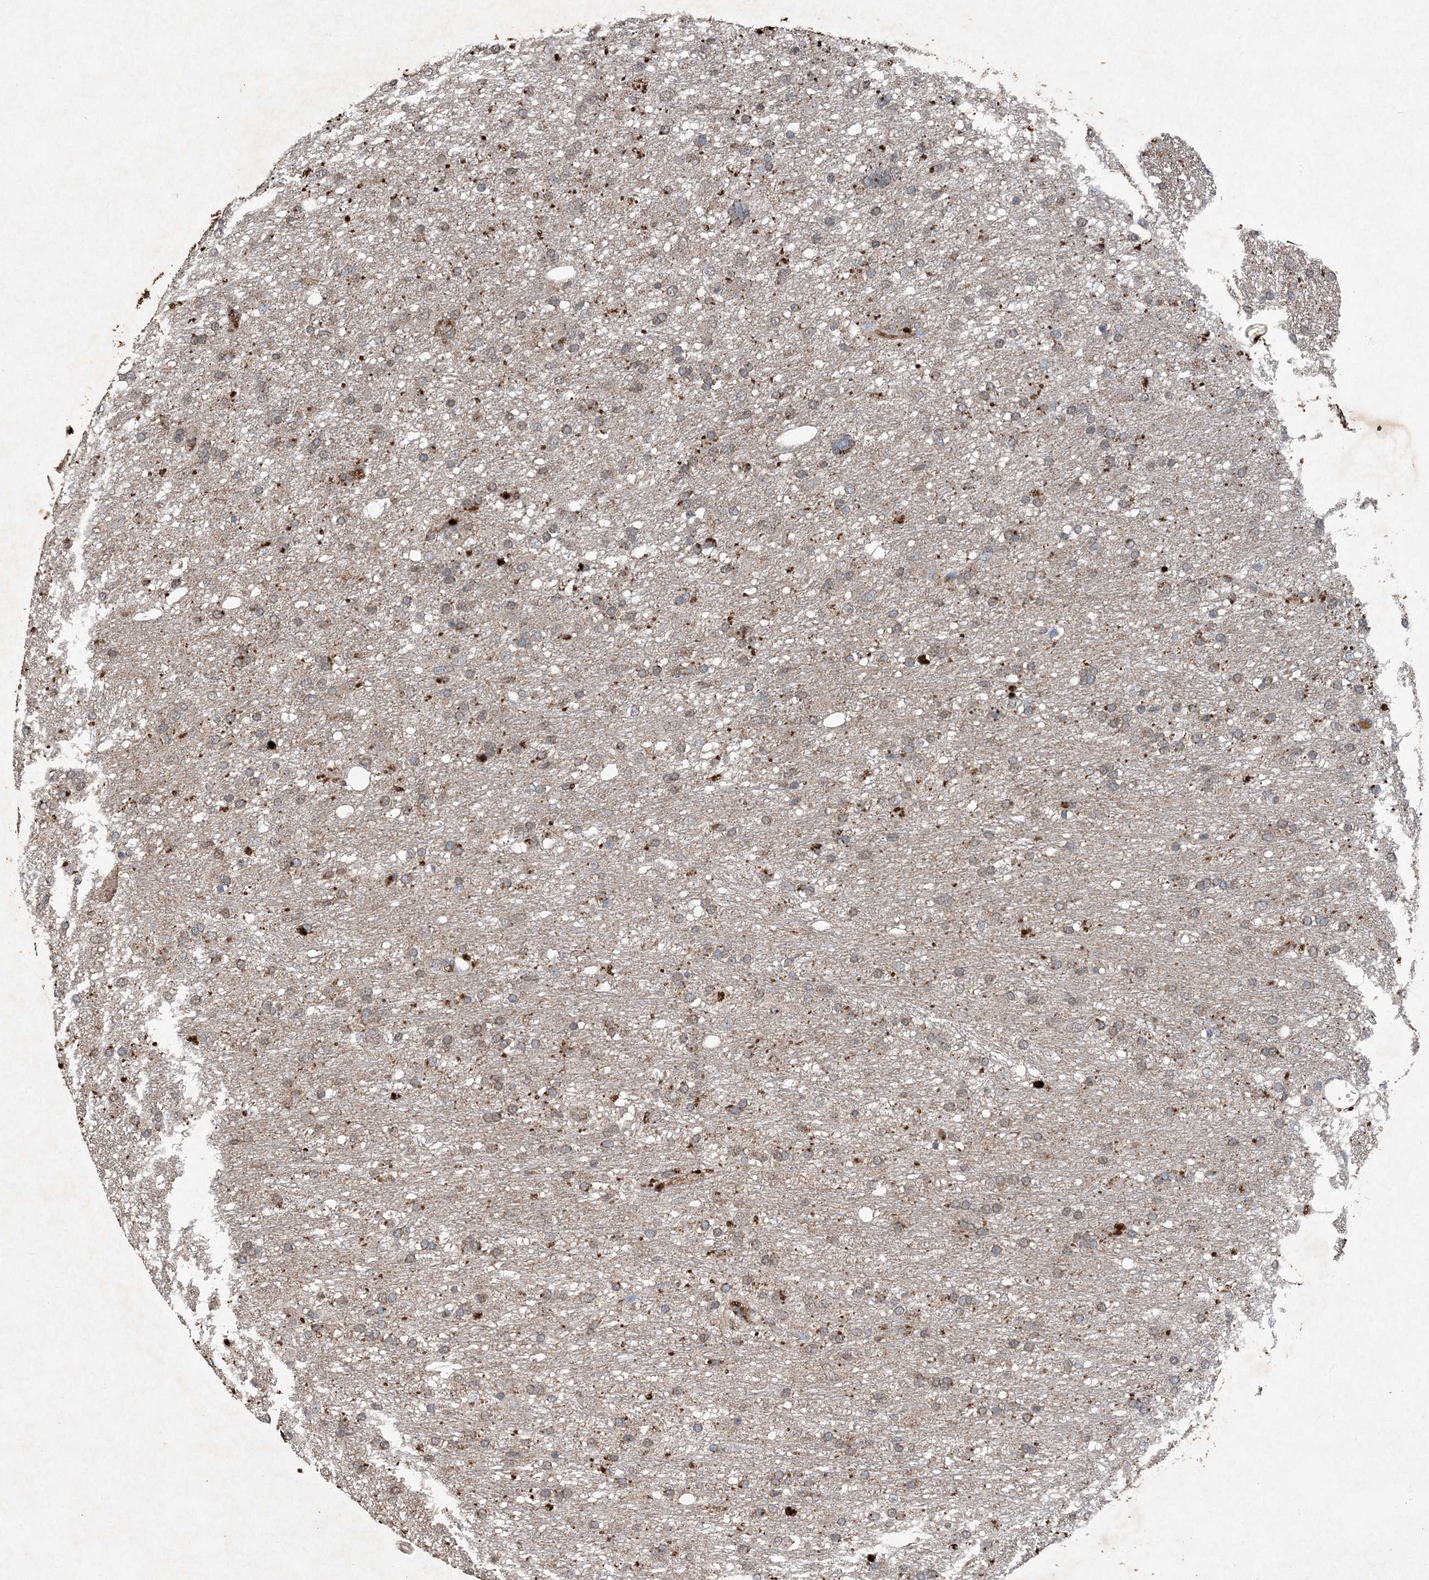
{"staining": {"intensity": "weak", "quantity": "<25%", "location": "cytoplasmic/membranous"}, "tissue": "glioma", "cell_type": "Tumor cells", "image_type": "cancer", "snomed": [{"axis": "morphology", "description": "Glioma, malignant, Low grade"}, {"axis": "topography", "description": "Brain"}], "caption": "Tumor cells show no significant protein staining in glioma.", "gene": "FCN3", "patient": {"sex": "male", "age": 77}}